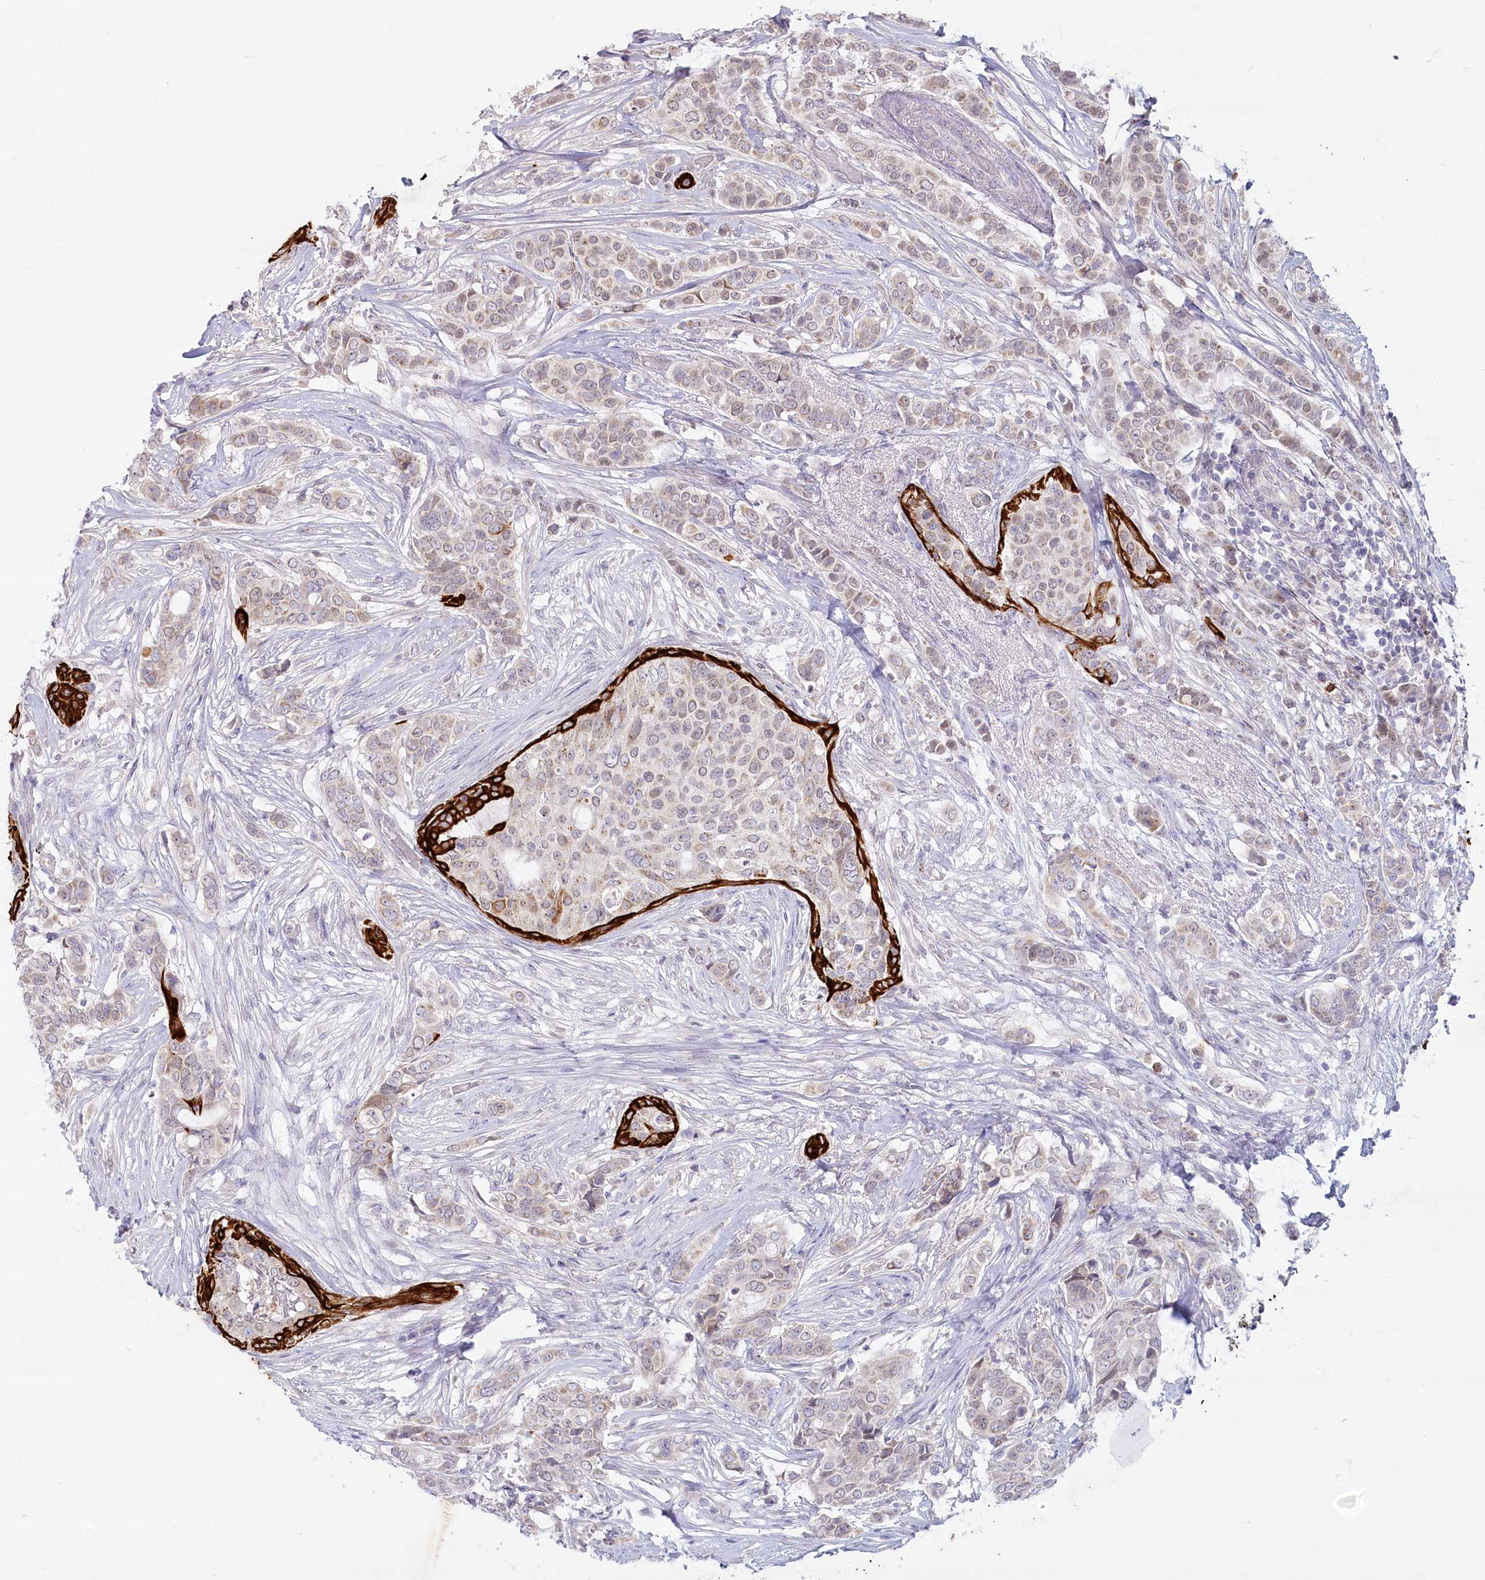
{"staining": {"intensity": "weak", "quantity": "25%-75%", "location": "cytoplasmic/membranous,nuclear"}, "tissue": "breast cancer", "cell_type": "Tumor cells", "image_type": "cancer", "snomed": [{"axis": "morphology", "description": "Lobular carcinoma"}, {"axis": "topography", "description": "Breast"}], "caption": "Human breast cancer (lobular carcinoma) stained with a brown dye exhibits weak cytoplasmic/membranous and nuclear positive expression in approximately 25%-75% of tumor cells.", "gene": "ABITRAM", "patient": {"sex": "female", "age": 51}}